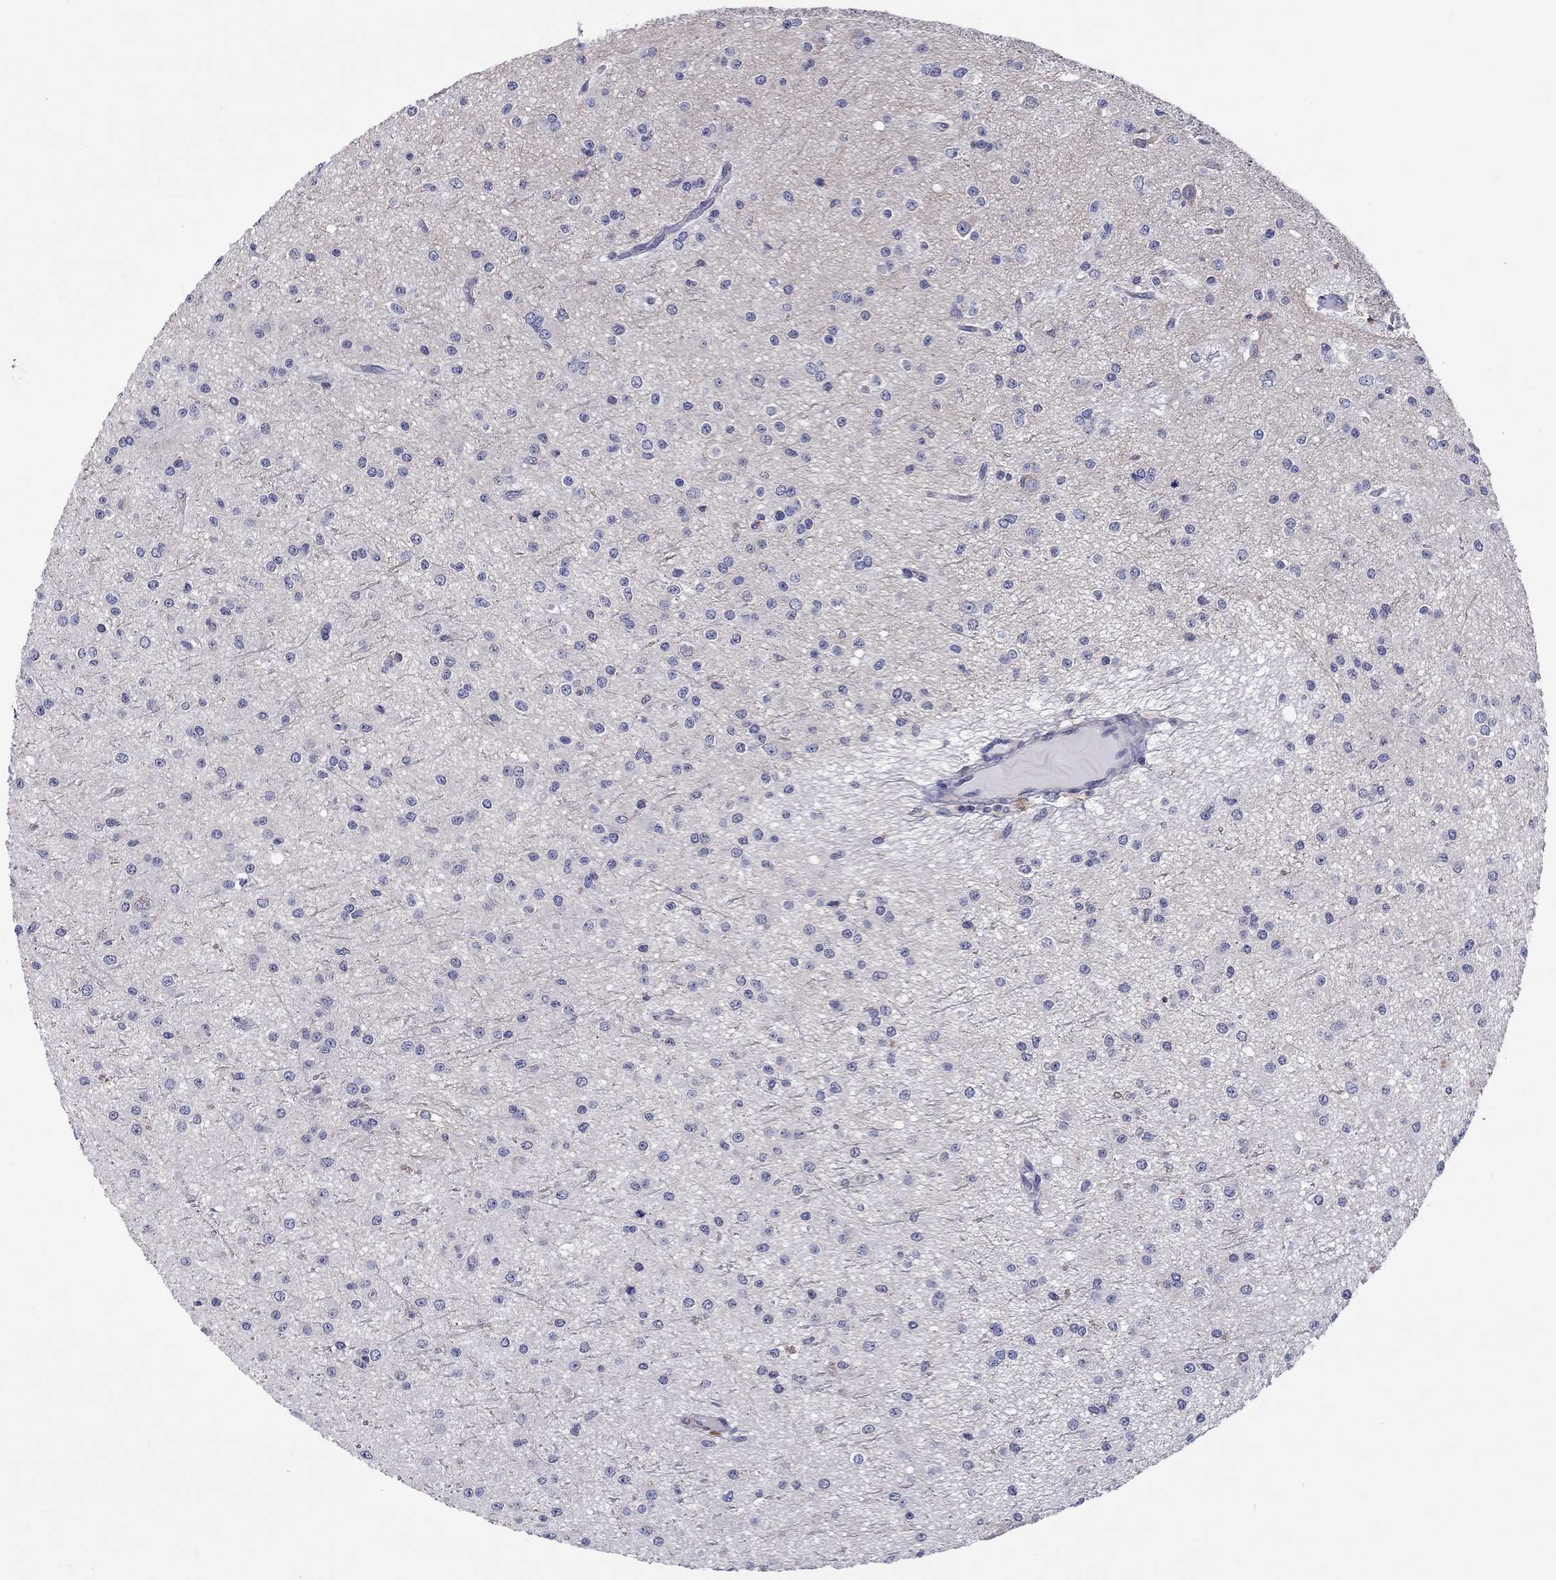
{"staining": {"intensity": "negative", "quantity": "none", "location": "none"}, "tissue": "glioma", "cell_type": "Tumor cells", "image_type": "cancer", "snomed": [{"axis": "morphology", "description": "Glioma, malignant, Low grade"}, {"axis": "topography", "description": "Brain"}], "caption": "Immunohistochemistry of glioma displays no expression in tumor cells.", "gene": "ABCG4", "patient": {"sex": "male", "age": 27}}